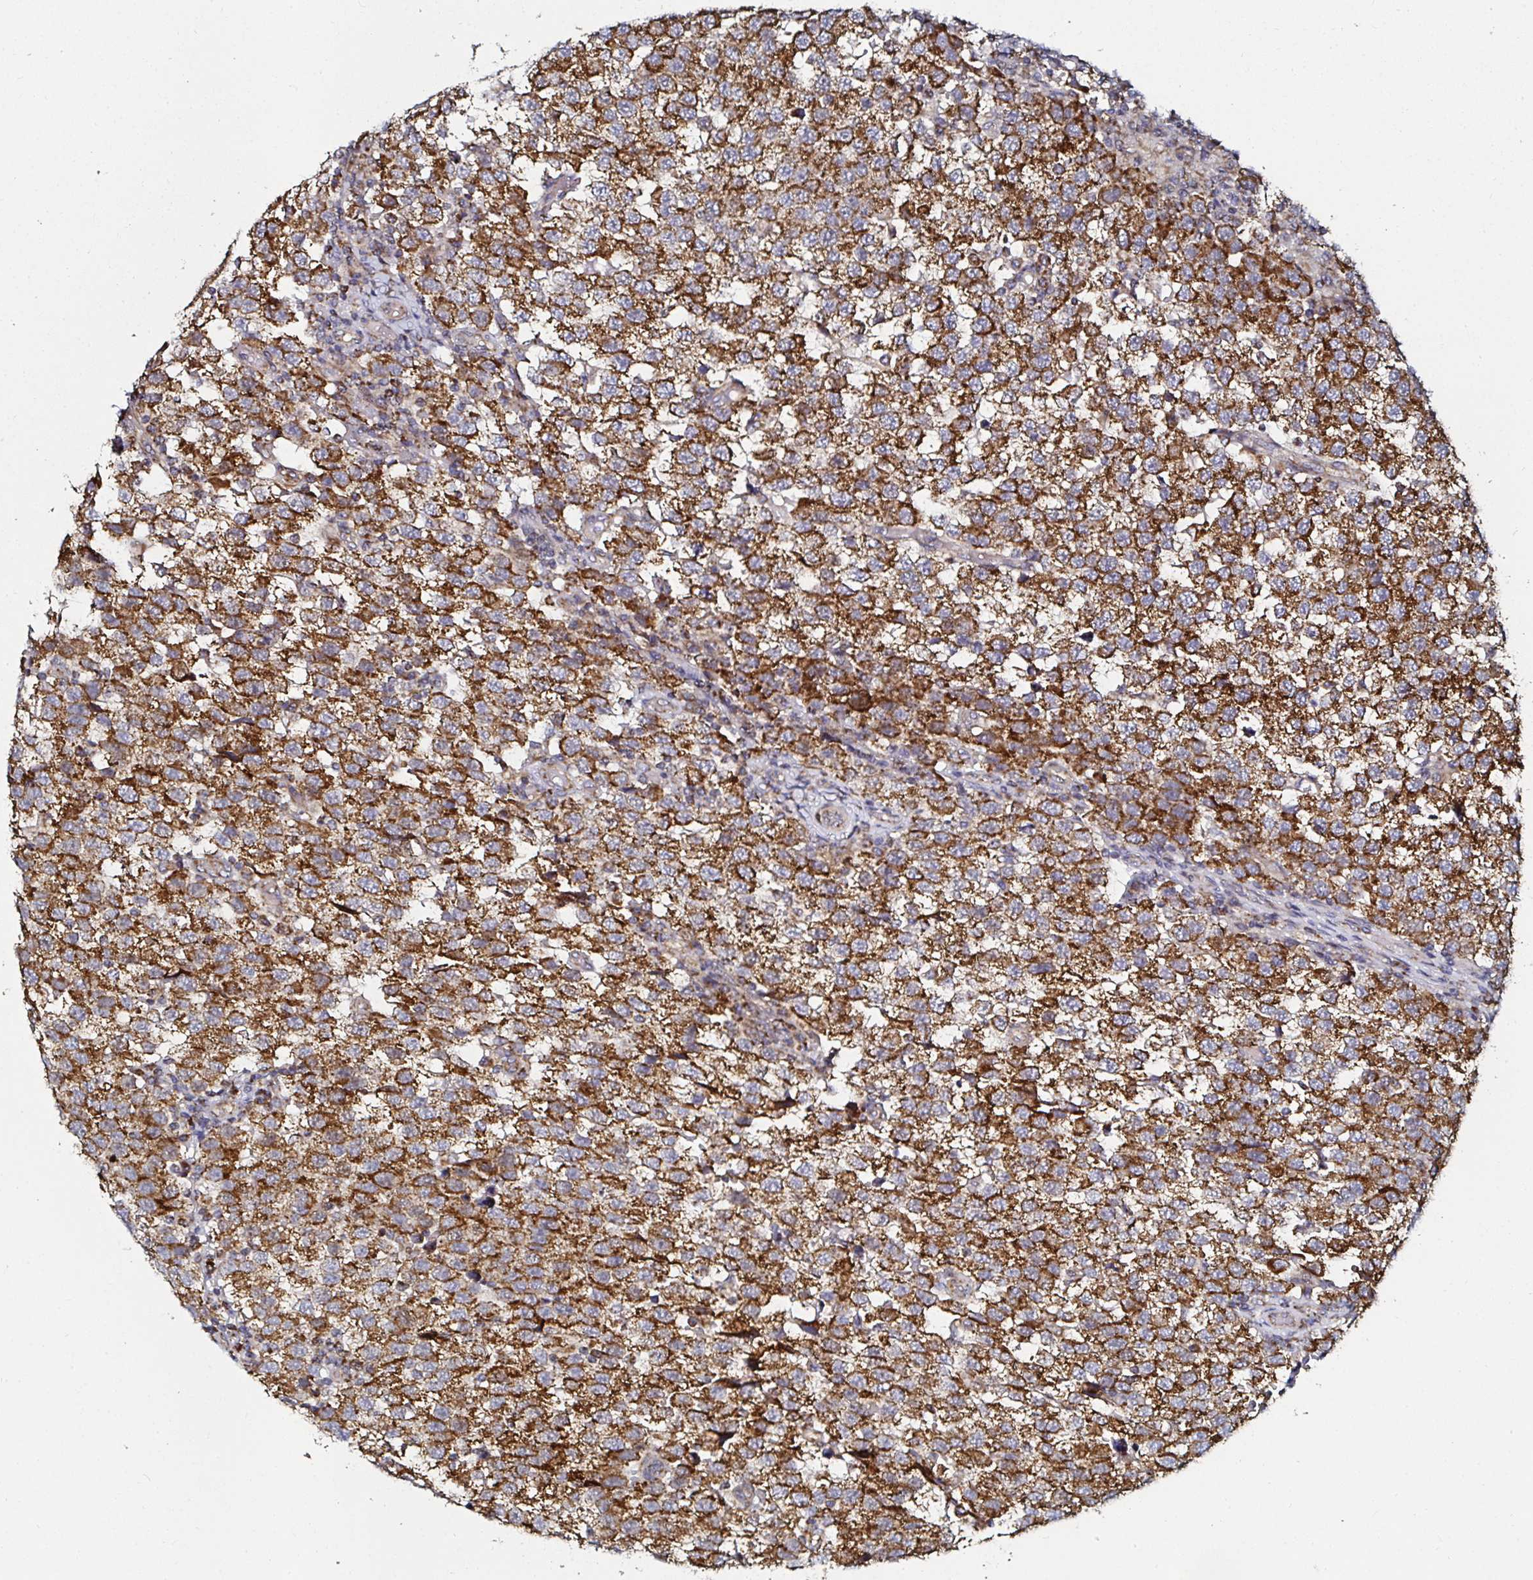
{"staining": {"intensity": "strong", "quantity": ">75%", "location": "cytoplasmic/membranous"}, "tissue": "testis cancer", "cell_type": "Tumor cells", "image_type": "cancer", "snomed": [{"axis": "morphology", "description": "Seminoma, NOS"}, {"axis": "topography", "description": "Testis"}], "caption": "Immunohistochemistry (IHC) (DAB) staining of testis seminoma exhibits strong cytoplasmic/membranous protein expression in about >75% of tumor cells. (Stains: DAB in brown, nuclei in blue, Microscopy: brightfield microscopy at high magnification).", "gene": "ATAD3B", "patient": {"sex": "male", "age": 34}}